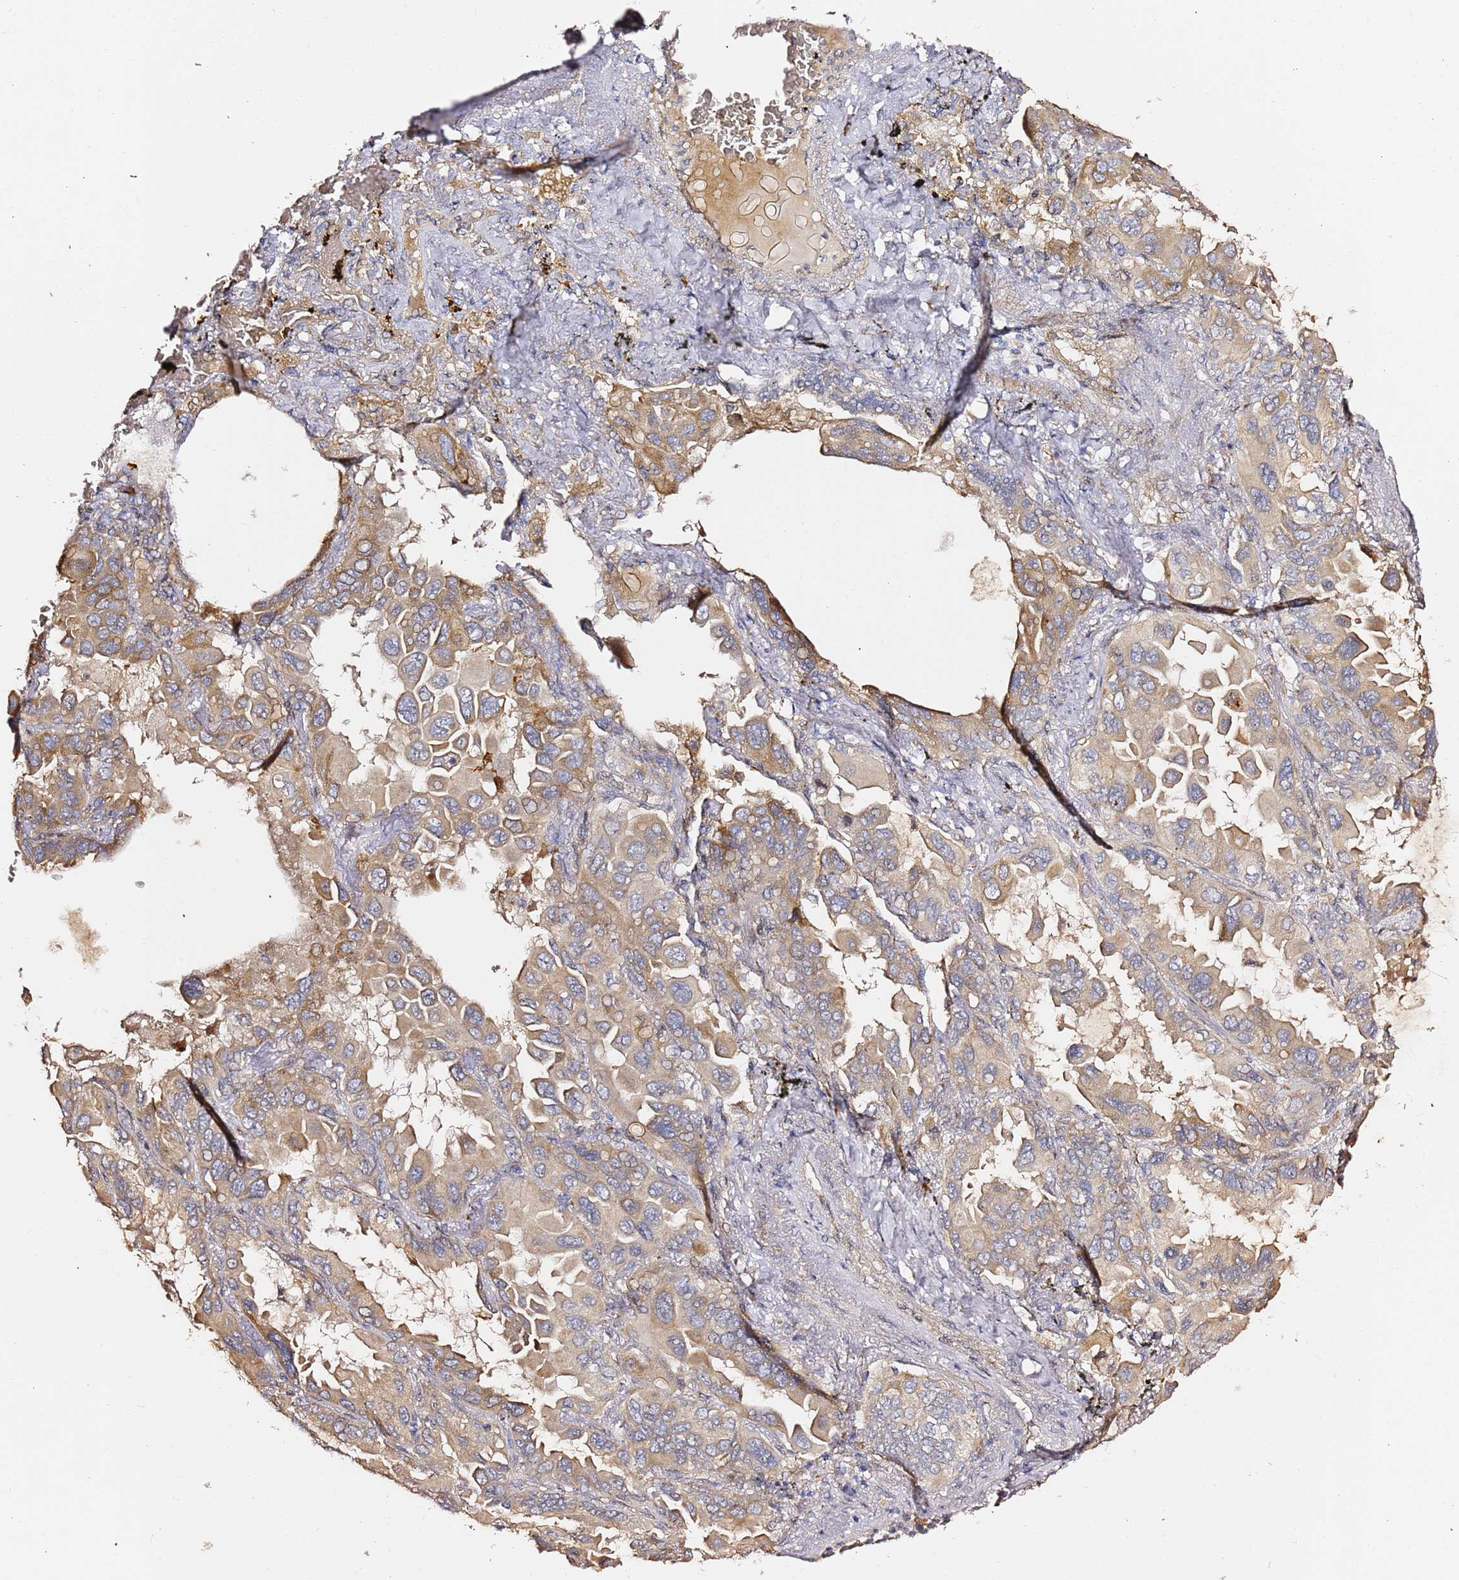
{"staining": {"intensity": "moderate", "quantity": "25%-75%", "location": "cytoplasmic/membranous"}, "tissue": "lung cancer", "cell_type": "Tumor cells", "image_type": "cancer", "snomed": [{"axis": "morphology", "description": "Adenocarcinoma, NOS"}, {"axis": "topography", "description": "Lung"}], "caption": "A medium amount of moderate cytoplasmic/membranous staining is present in approximately 25%-75% of tumor cells in lung cancer tissue. Using DAB (brown) and hematoxylin (blue) stains, captured at high magnification using brightfield microscopy.", "gene": "HSD17B7", "patient": {"sex": "male", "age": 64}}